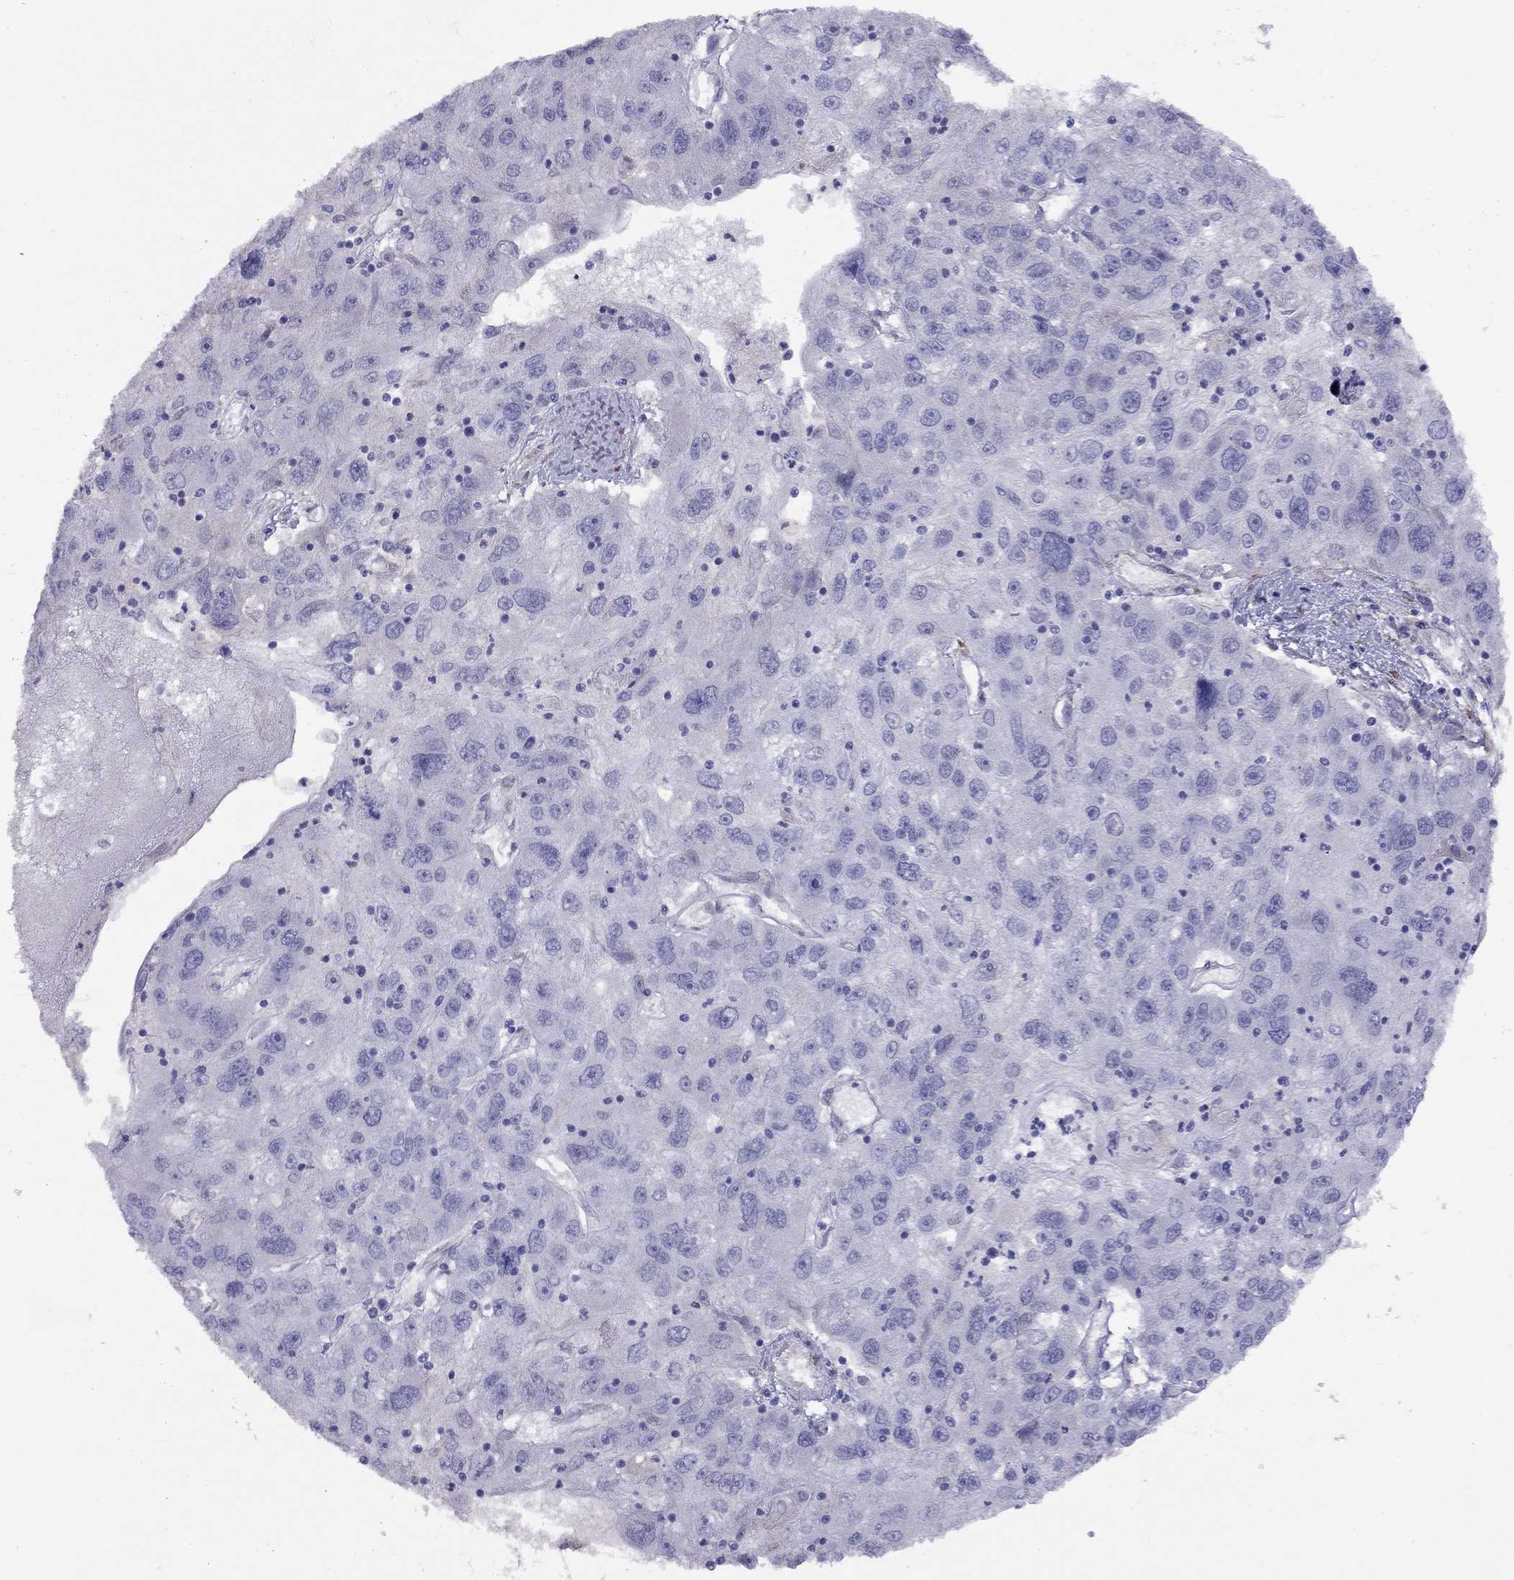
{"staining": {"intensity": "negative", "quantity": "none", "location": "none"}, "tissue": "stomach cancer", "cell_type": "Tumor cells", "image_type": "cancer", "snomed": [{"axis": "morphology", "description": "Adenocarcinoma, NOS"}, {"axis": "topography", "description": "Stomach"}], "caption": "Human stomach adenocarcinoma stained for a protein using IHC reveals no expression in tumor cells.", "gene": "CPNE4", "patient": {"sex": "male", "age": 56}}